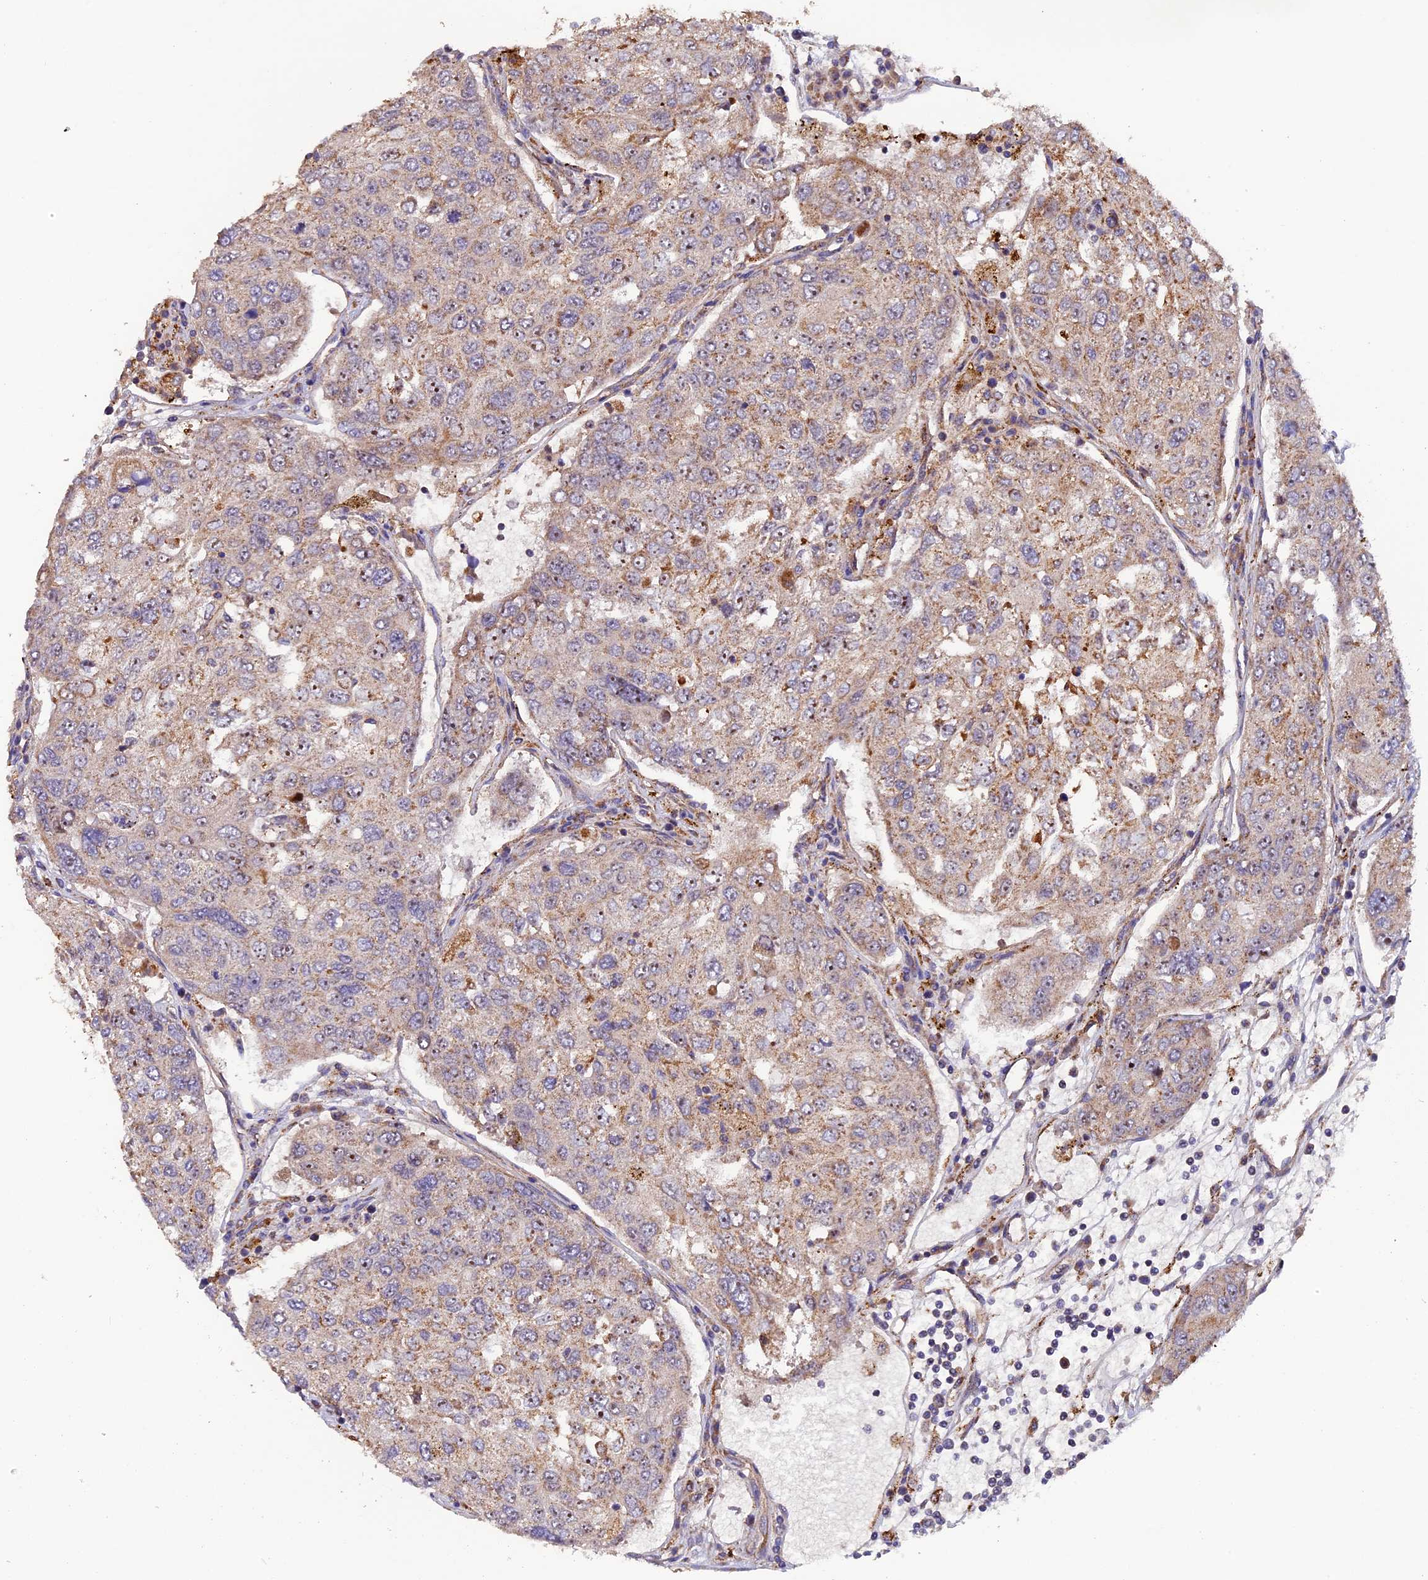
{"staining": {"intensity": "weak", "quantity": "25%-75%", "location": "cytoplasmic/membranous"}, "tissue": "urothelial cancer", "cell_type": "Tumor cells", "image_type": "cancer", "snomed": [{"axis": "morphology", "description": "Urothelial carcinoma, High grade"}, {"axis": "topography", "description": "Lymph node"}, {"axis": "topography", "description": "Urinary bladder"}], "caption": "Urothelial cancer was stained to show a protein in brown. There is low levels of weak cytoplasmic/membranous expression in approximately 25%-75% of tumor cells. The protein is shown in brown color, while the nuclei are stained blue.", "gene": "DUS3L", "patient": {"sex": "male", "age": 51}}